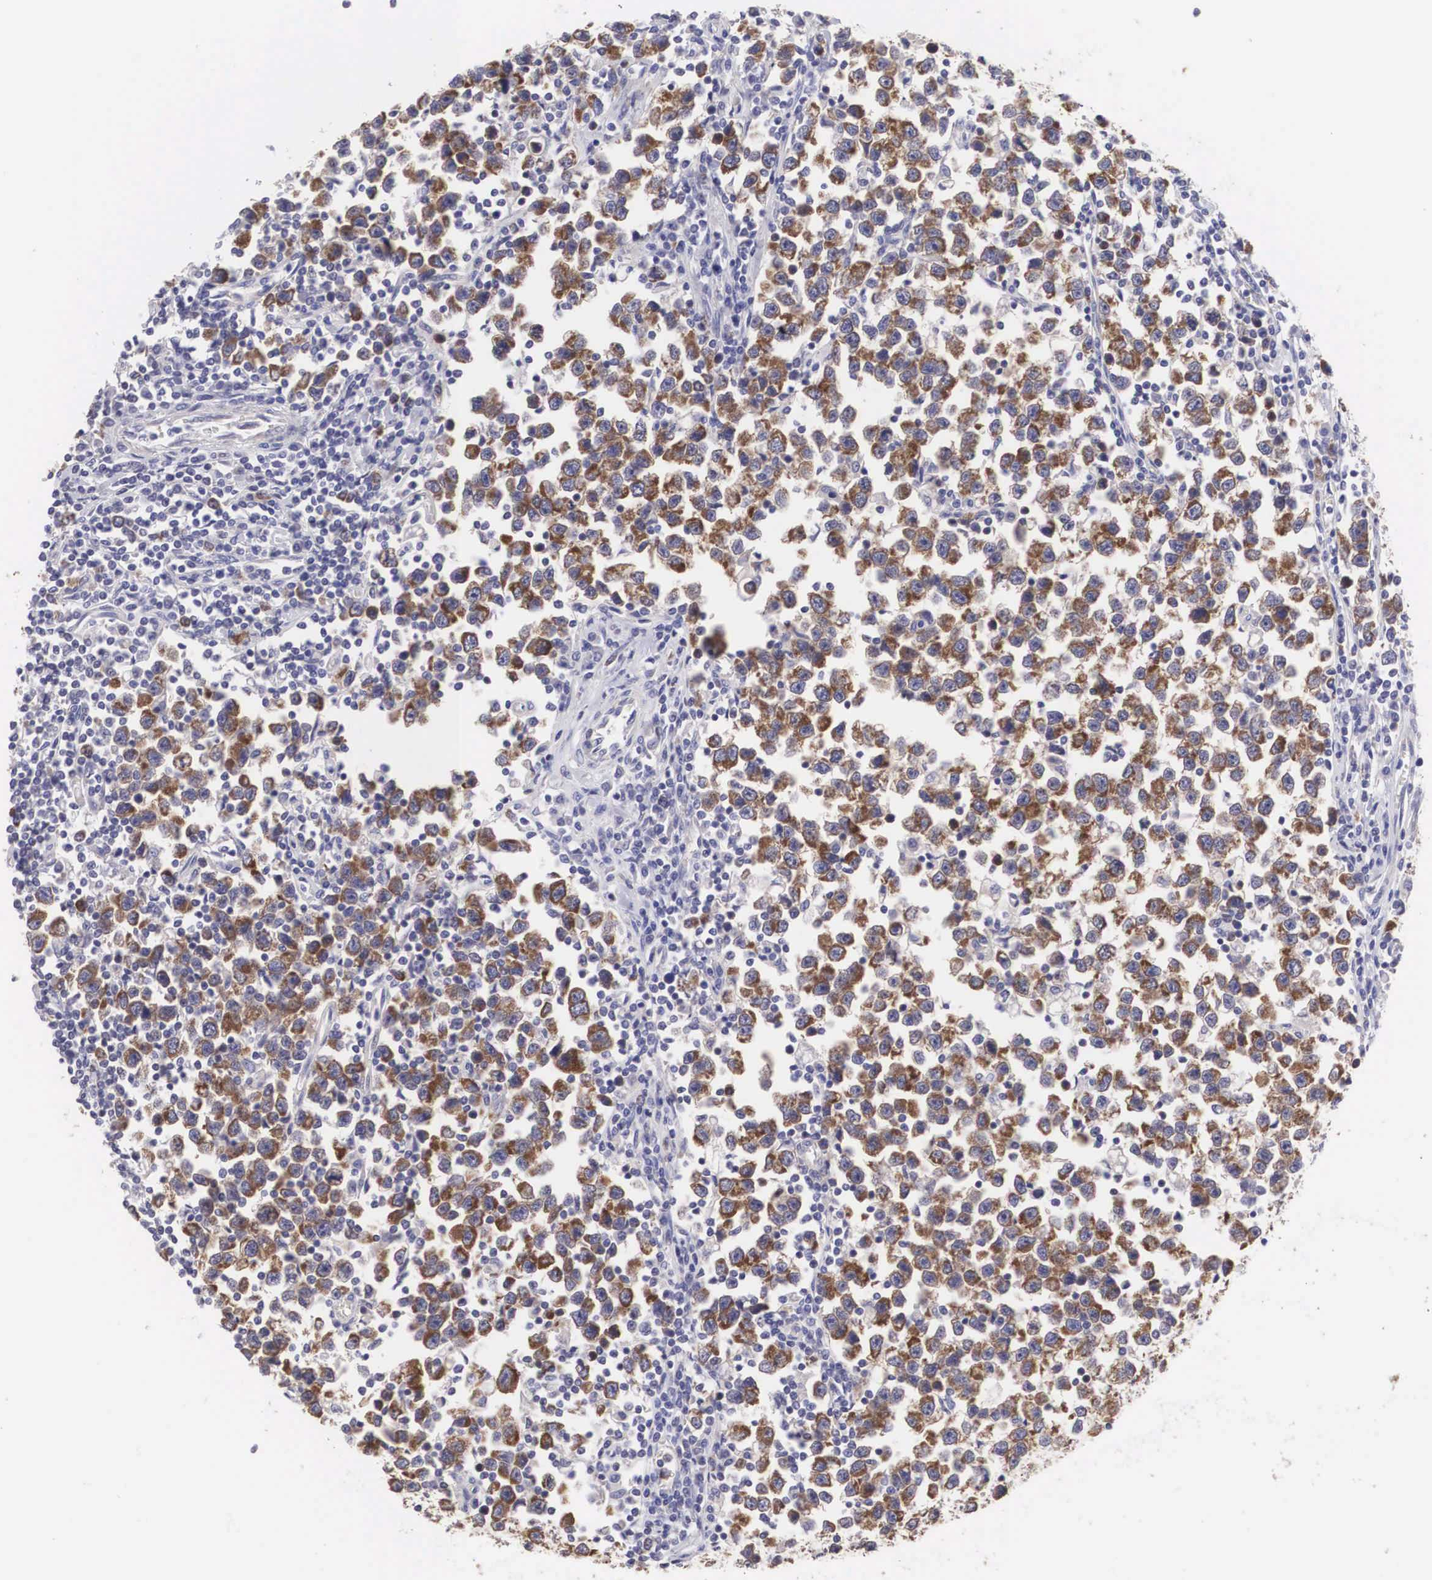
{"staining": {"intensity": "moderate", "quantity": ">75%", "location": "cytoplasmic/membranous"}, "tissue": "testis cancer", "cell_type": "Tumor cells", "image_type": "cancer", "snomed": [{"axis": "morphology", "description": "Seminoma, NOS"}, {"axis": "topography", "description": "Testis"}], "caption": "Tumor cells show medium levels of moderate cytoplasmic/membranous expression in about >75% of cells in human seminoma (testis). (DAB IHC with brightfield microscopy, high magnification).", "gene": "TXLNG", "patient": {"sex": "male", "age": 43}}